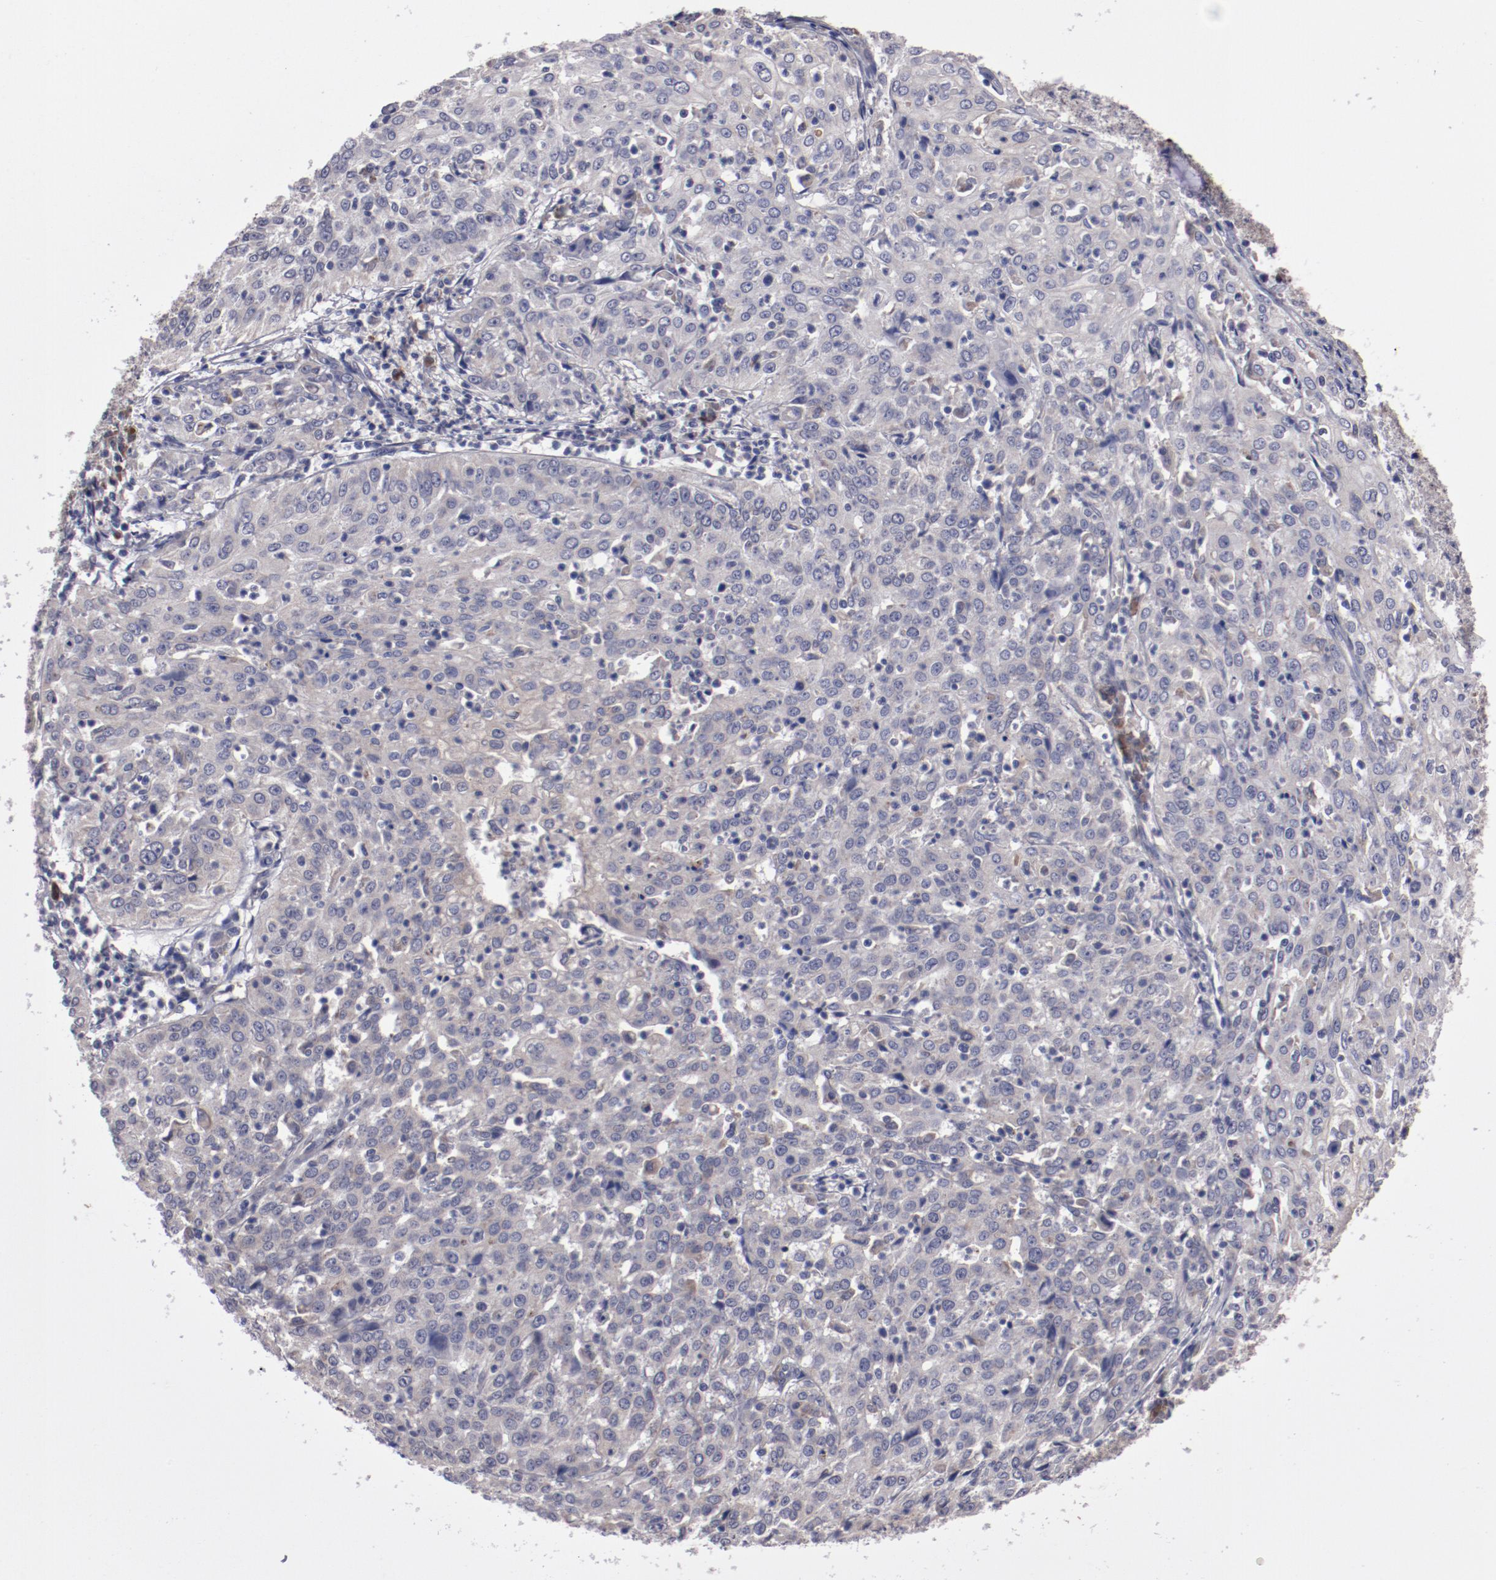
{"staining": {"intensity": "weak", "quantity": "25%-75%", "location": "cytoplasmic/membranous"}, "tissue": "cervical cancer", "cell_type": "Tumor cells", "image_type": "cancer", "snomed": [{"axis": "morphology", "description": "Squamous cell carcinoma, NOS"}, {"axis": "topography", "description": "Cervix"}], "caption": "Cervical cancer was stained to show a protein in brown. There is low levels of weak cytoplasmic/membranous positivity in about 25%-75% of tumor cells.", "gene": "IL12A", "patient": {"sex": "female", "age": 39}}